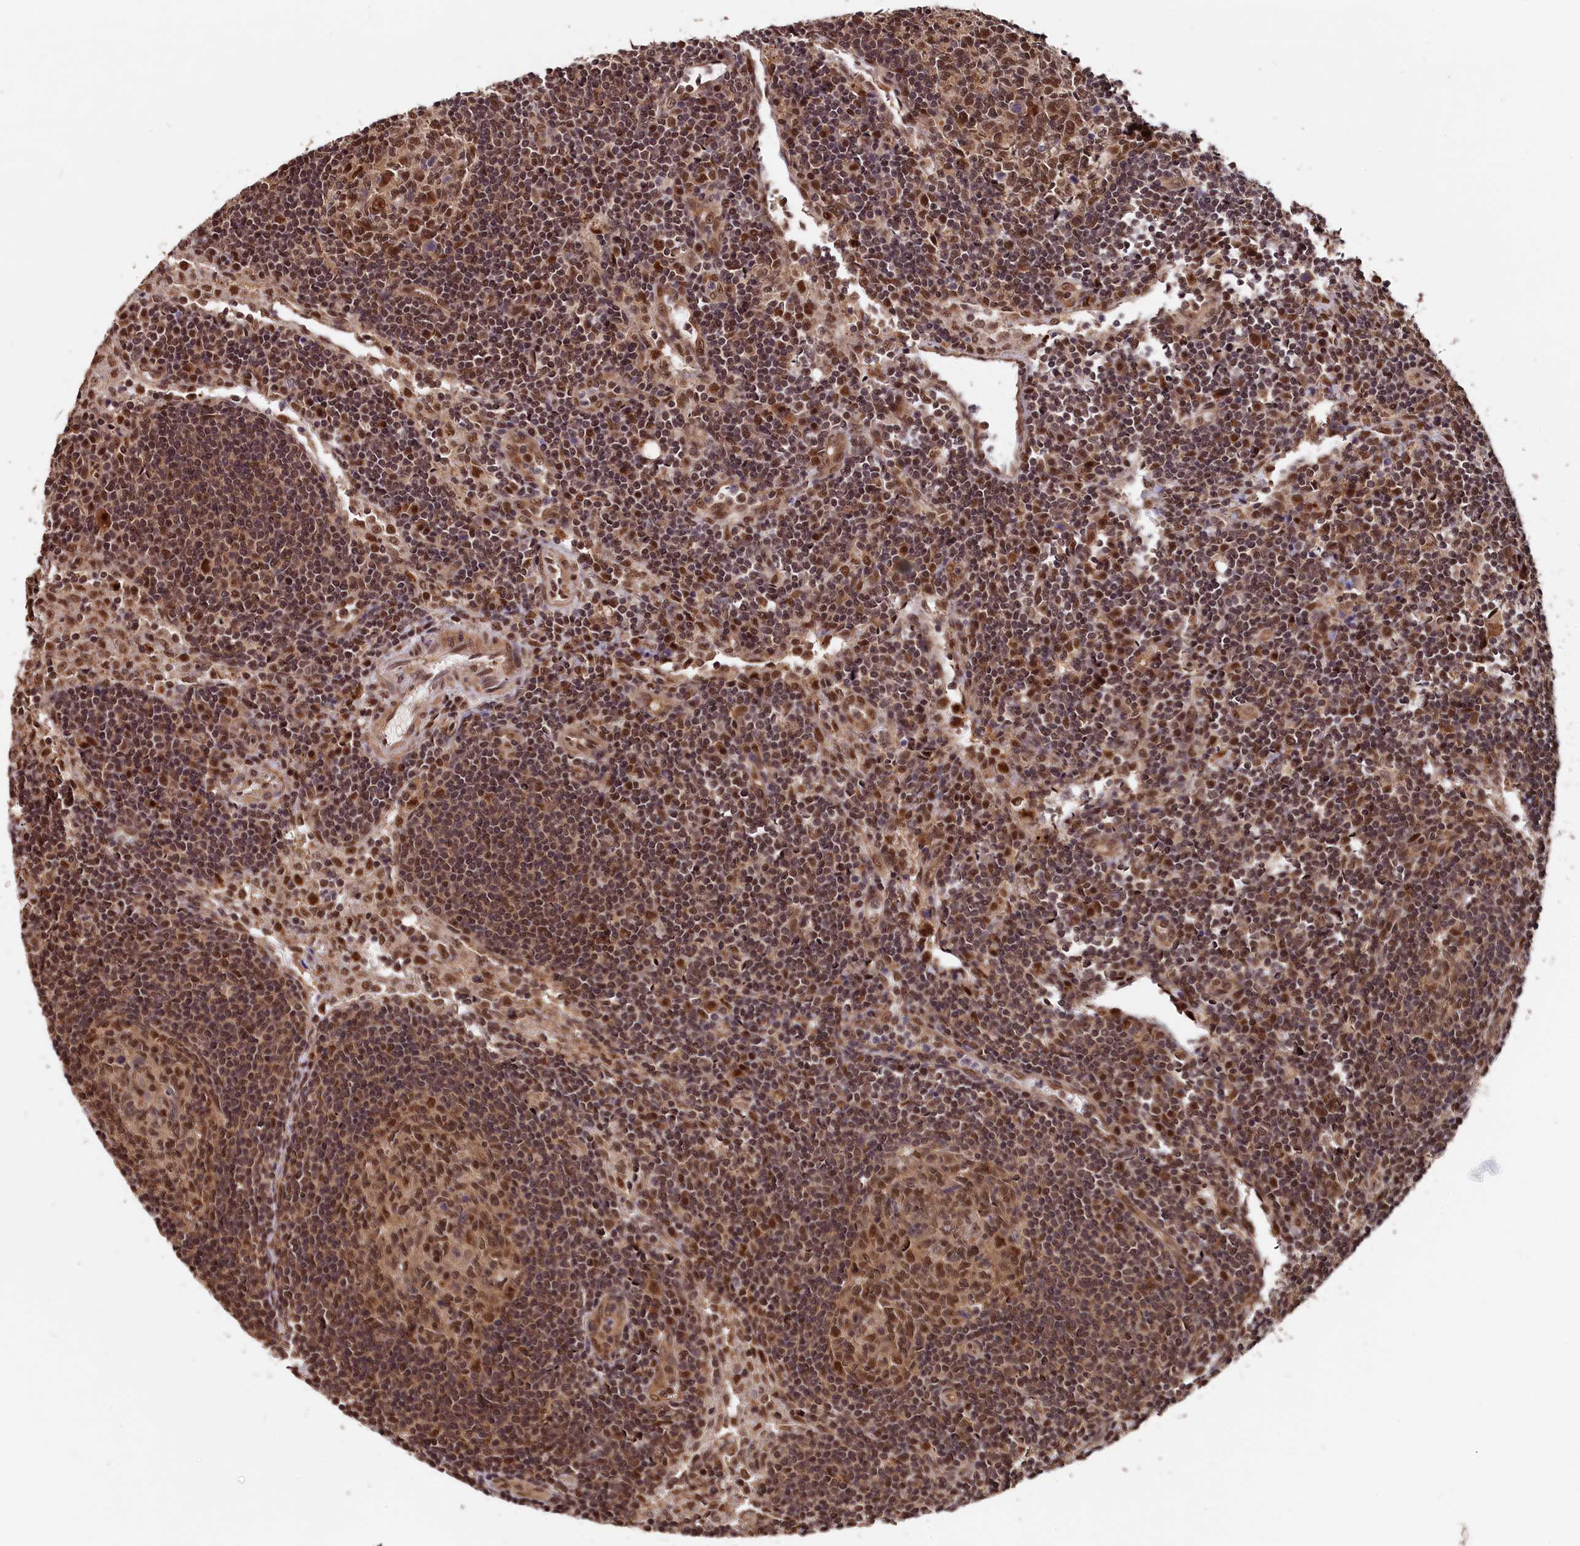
{"staining": {"intensity": "moderate", "quantity": ">75%", "location": "nuclear"}, "tissue": "lymph node", "cell_type": "Germinal center cells", "image_type": "normal", "snomed": [{"axis": "morphology", "description": "Normal tissue, NOS"}, {"axis": "topography", "description": "Lymph node"}], "caption": "Human lymph node stained for a protein (brown) shows moderate nuclear positive expression in approximately >75% of germinal center cells.", "gene": "ADRM1", "patient": {"sex": "female", "age": 73}}